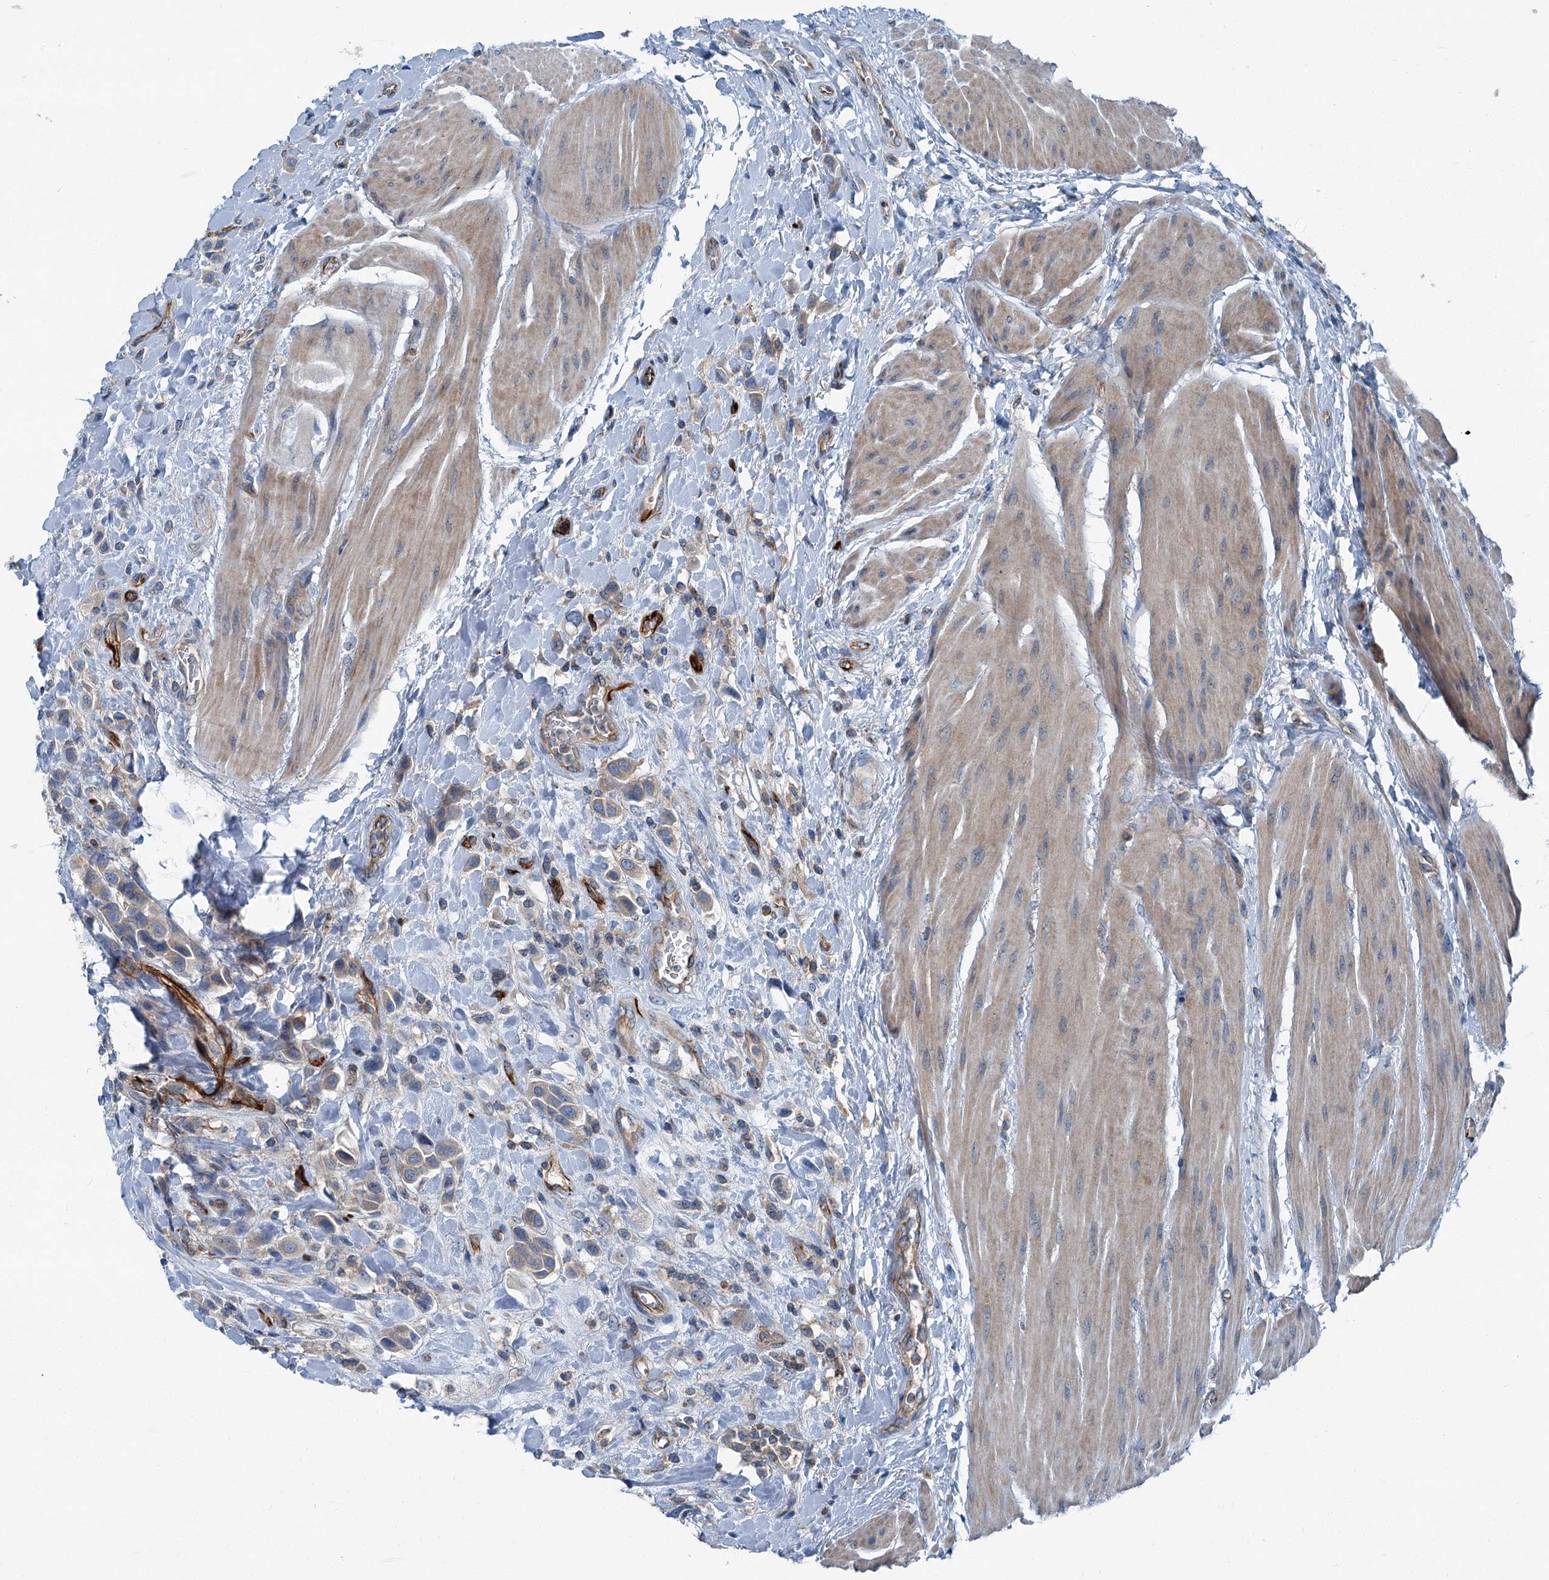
{"staining": {"intensity": "weak", "quantity": "25%-75%", "location": "cytoplasmic/membranous"}, "tissue": "urothelial cancer", "cell_type": "Tumor cells", "image_type": "cancer", "snomed": [{"axis": "morphology", "description": "Urothelial carcinoma, High grade"}, {"axis": "topography", "description": "Urinary bladder"}], "caption": "High-power microscopy captured an immunohistochemistry (IHC) micrograph of urothelial carcinoma (high-grade), revealing weak cytoplasmic/membranous expression in about 25%-75% of tumor cells.", "gene": "AXL", "patient": {"sex": "male", "age": 50}}